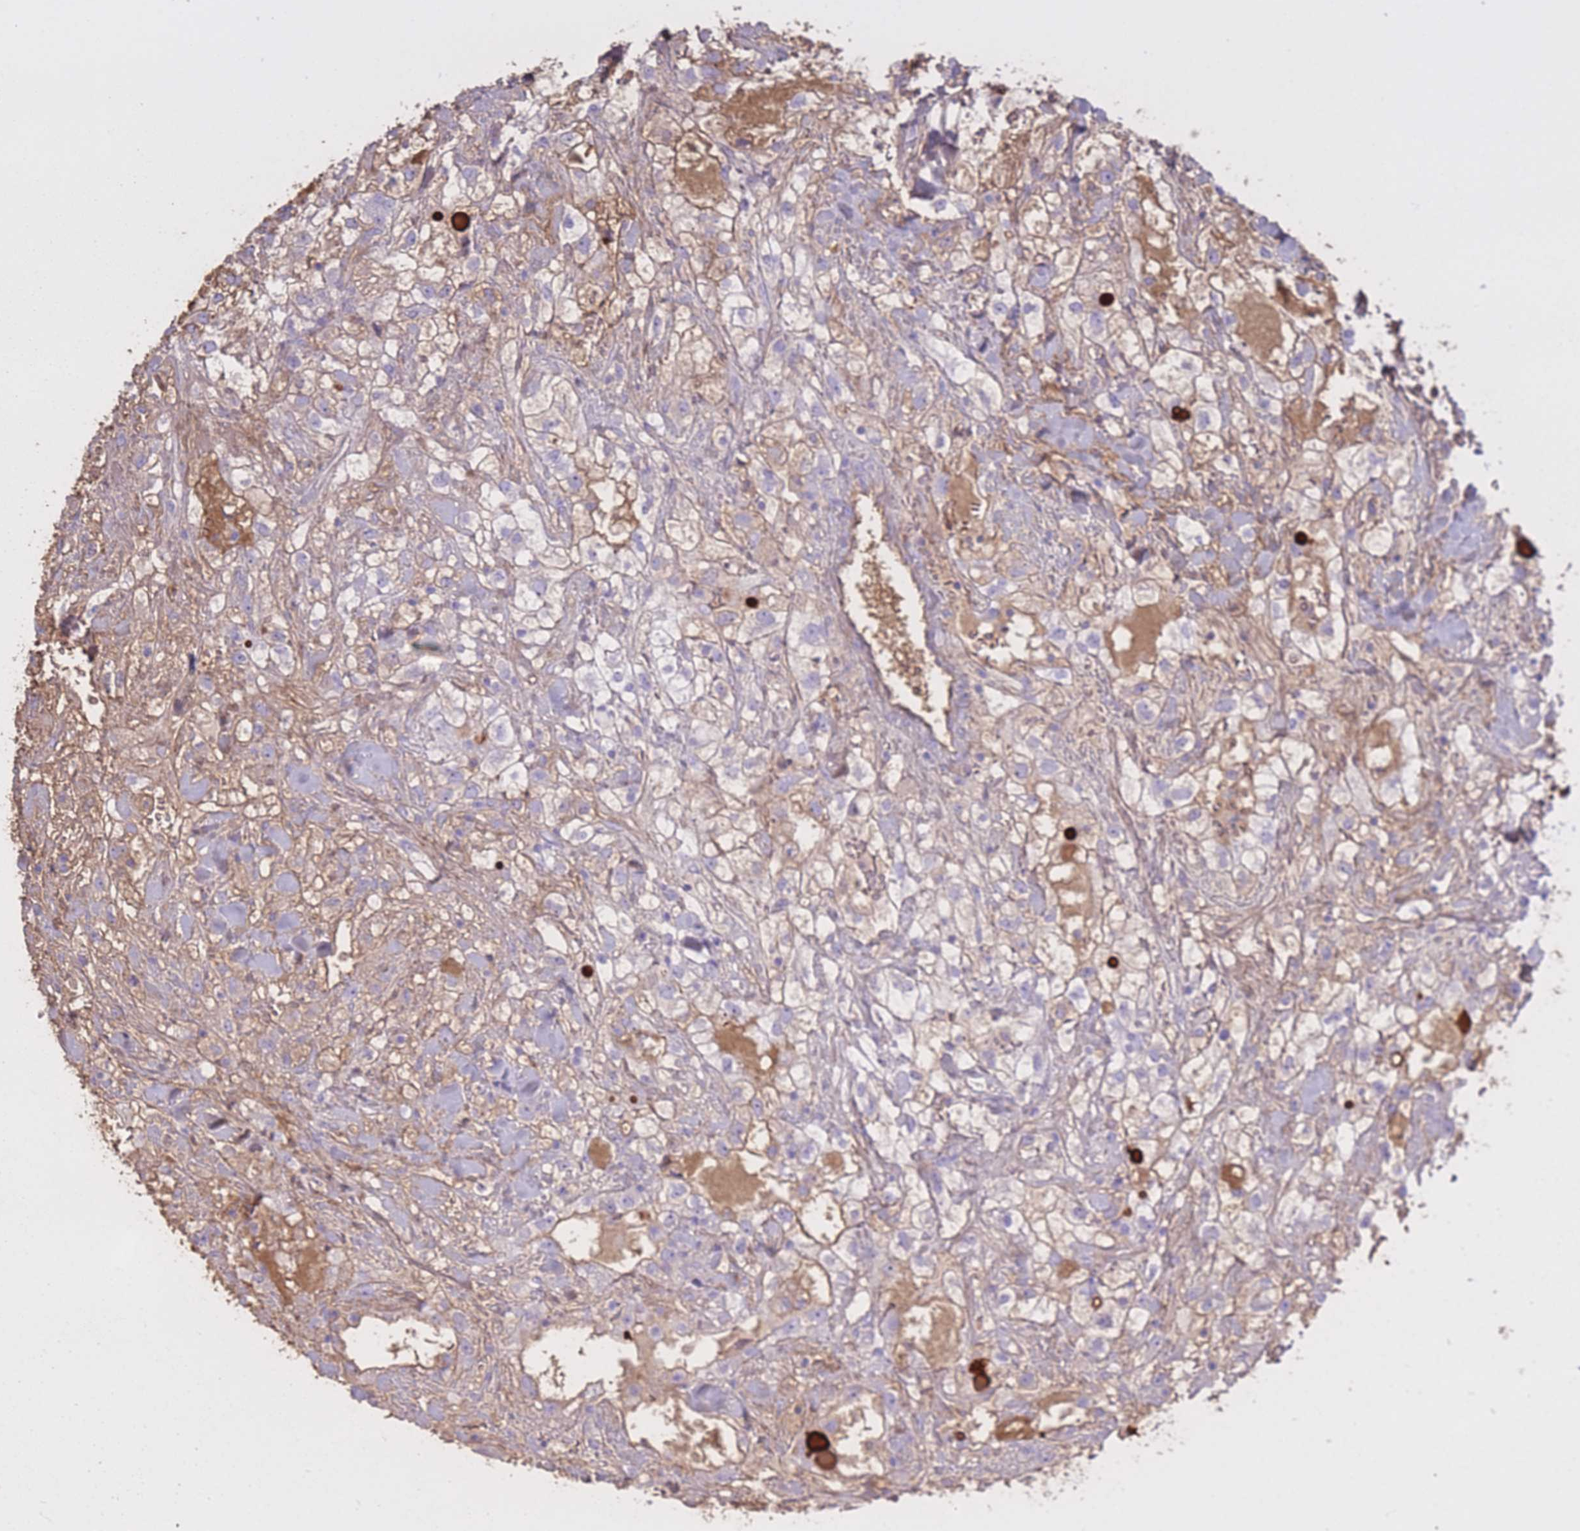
{"staining": {"intensity": "moderate", "quantity": "<25%", "location": "cytoplasmic/membranous"}, "tissue": "renal cancer", "cell_type": "Tumor cells", "image_type": "cancer", "snomed": [{"axis": "morphology", "description": "Adenocarcinoma, NOS"}, {"axis": "topography", "description": "Kidney"}], "caption": "The image reveals staining of renal adenocarcinoma, revealing moderate cytoplasmic/membranous protein staining (brown color) within tumor cells.", "gene": "AP3S2", "patient": {"sex": "male", "age": 59}}